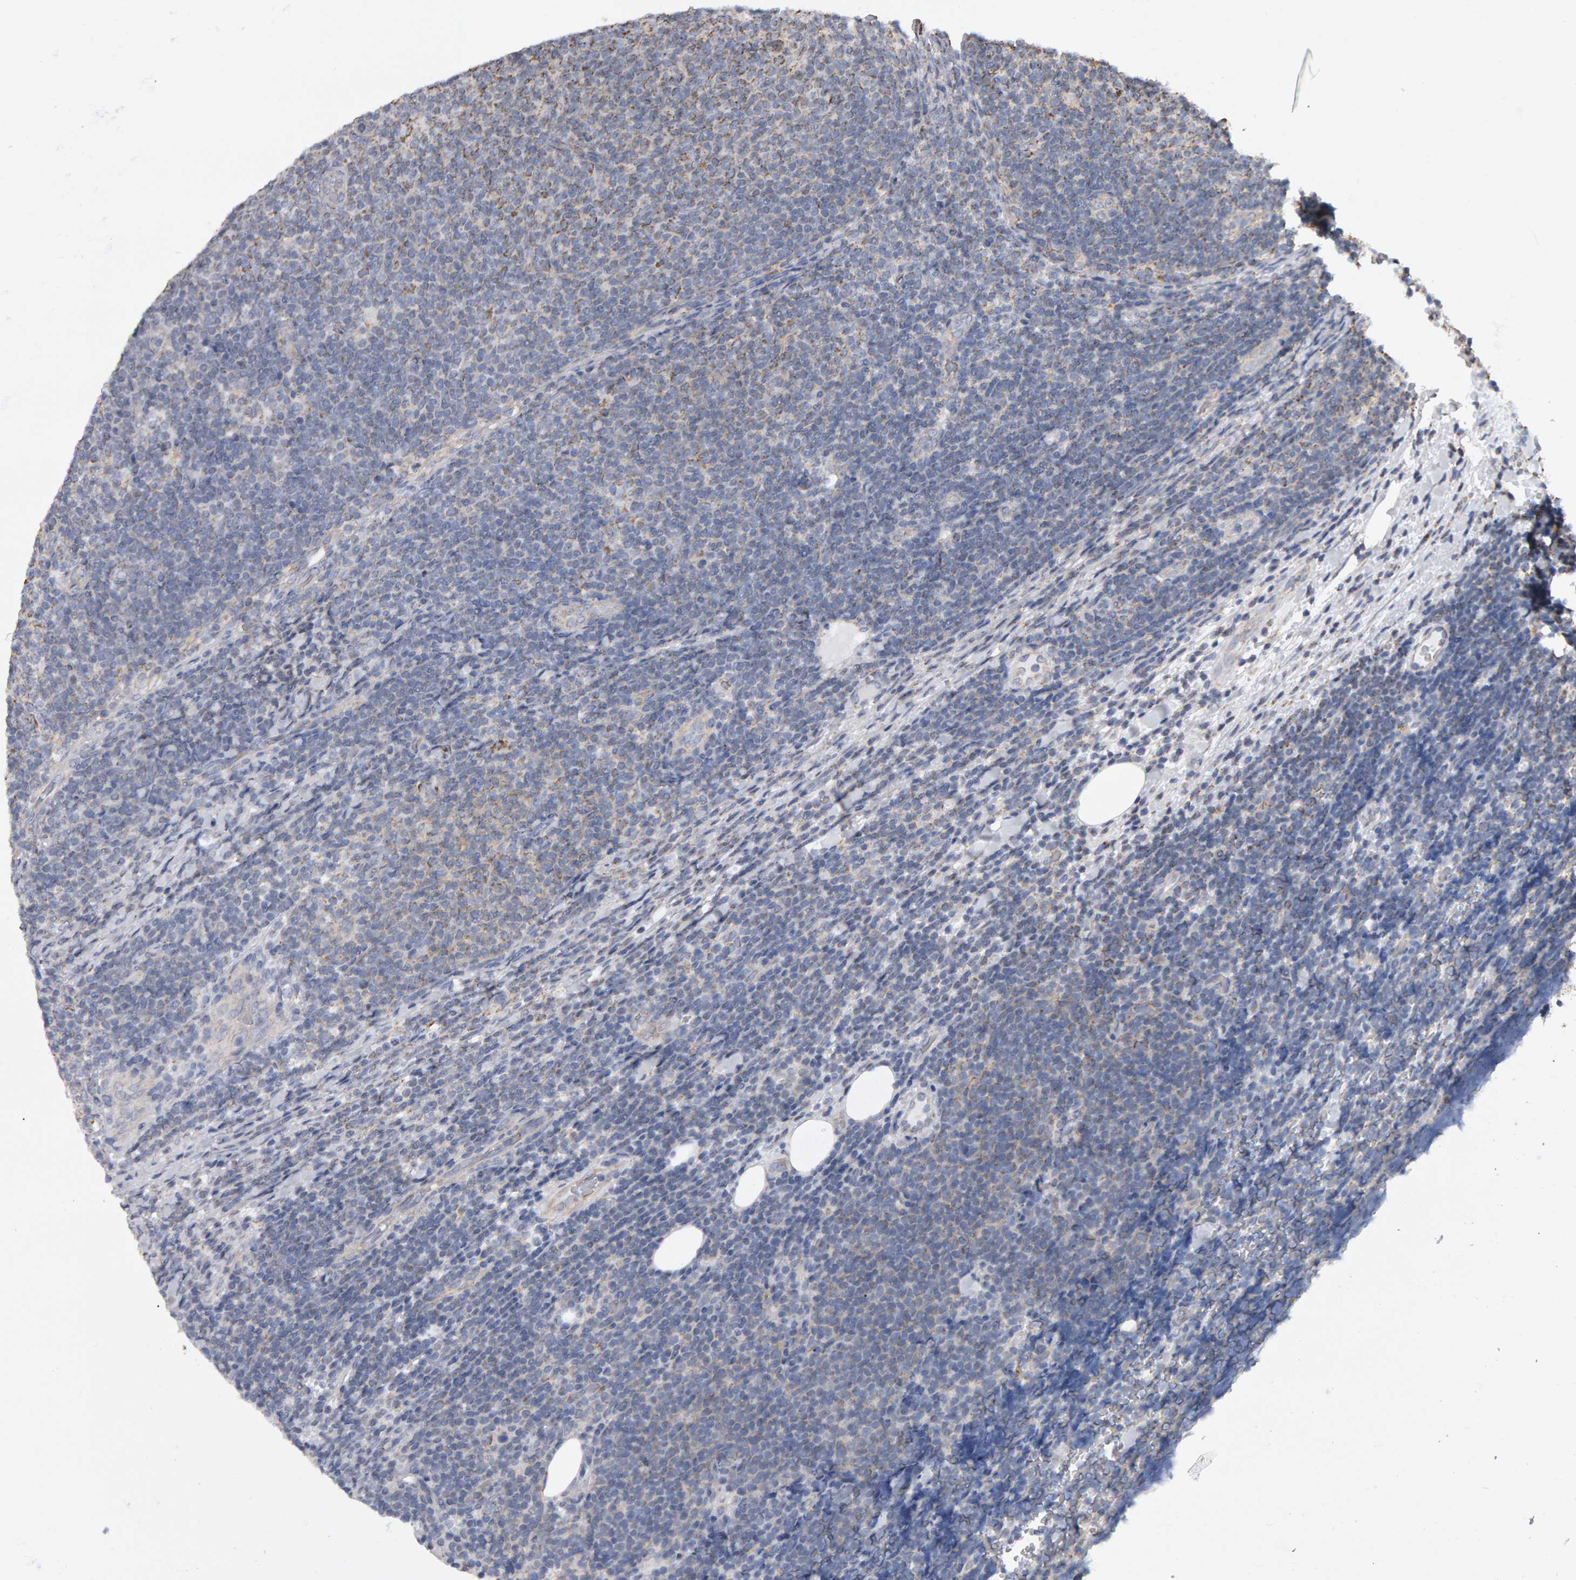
{"staining": {"intensity": "weak", "quantity": "25%-75%", "location": "cytoplasmic/membranous"}, "tissue": "lymphoma", "cell_type": "Tumor cells", "image_type": "cancer", "snomed": [{"axis": "morphology", "description": "Malignant lymphoma, non-Hodgkin's type, Low grade"}, {"axis": "topography", "description": "Lymph node"}], "caption": "This micrograph reveals IHC staining of malignant lymphoma, non-Hodgkin's type (low-grade), with low weak cytoplasmic/membranous staining in approximately 25%-75% of tumor cells.", "gene": "TOM1L1", "patient": {"sex": "male", "age": 66}}